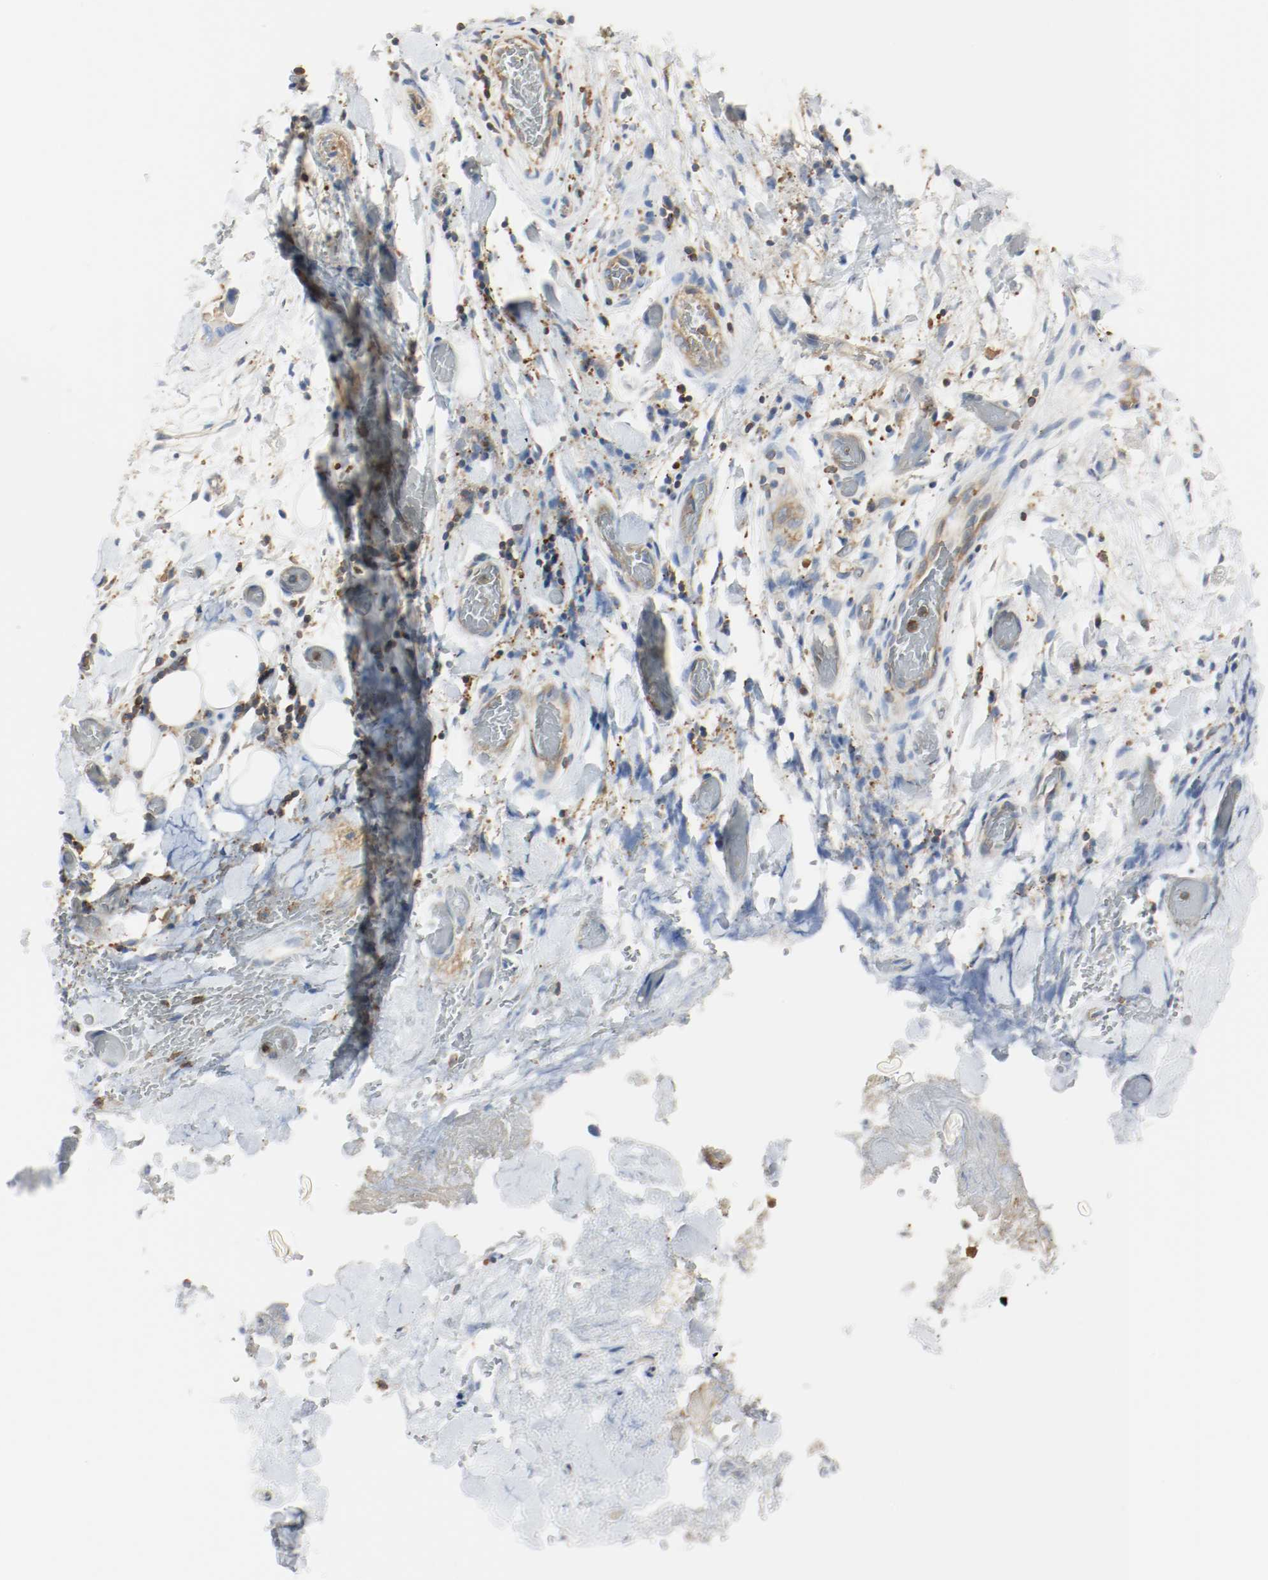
{"staining": {"intensity": "negative", "quantity": "none", "location": "none"}, "tissue": "soft tissue", "cell_type": "Chondrocytes", "image_type": "normal", "snomed": [{"axis": "morphology", "description": "Normal tissue, NOS"}, {"axis": "morphology", "description": "Cholangiocarcinoma"}, {"axis": "topography", "description": "Liver"}, {"axis": "topography", "description": "Peripheral nerve tissue"}], "caption": "Chondrocytes are negative for brown protein staining in normal soft tissue. (DAB (3,3'-diaminobenzidine) immunohistochemistry (IHC) with hematoxylin counter stain).", "gene": "ARPC1B", "patient": {"sex": "male", "age": 50}}